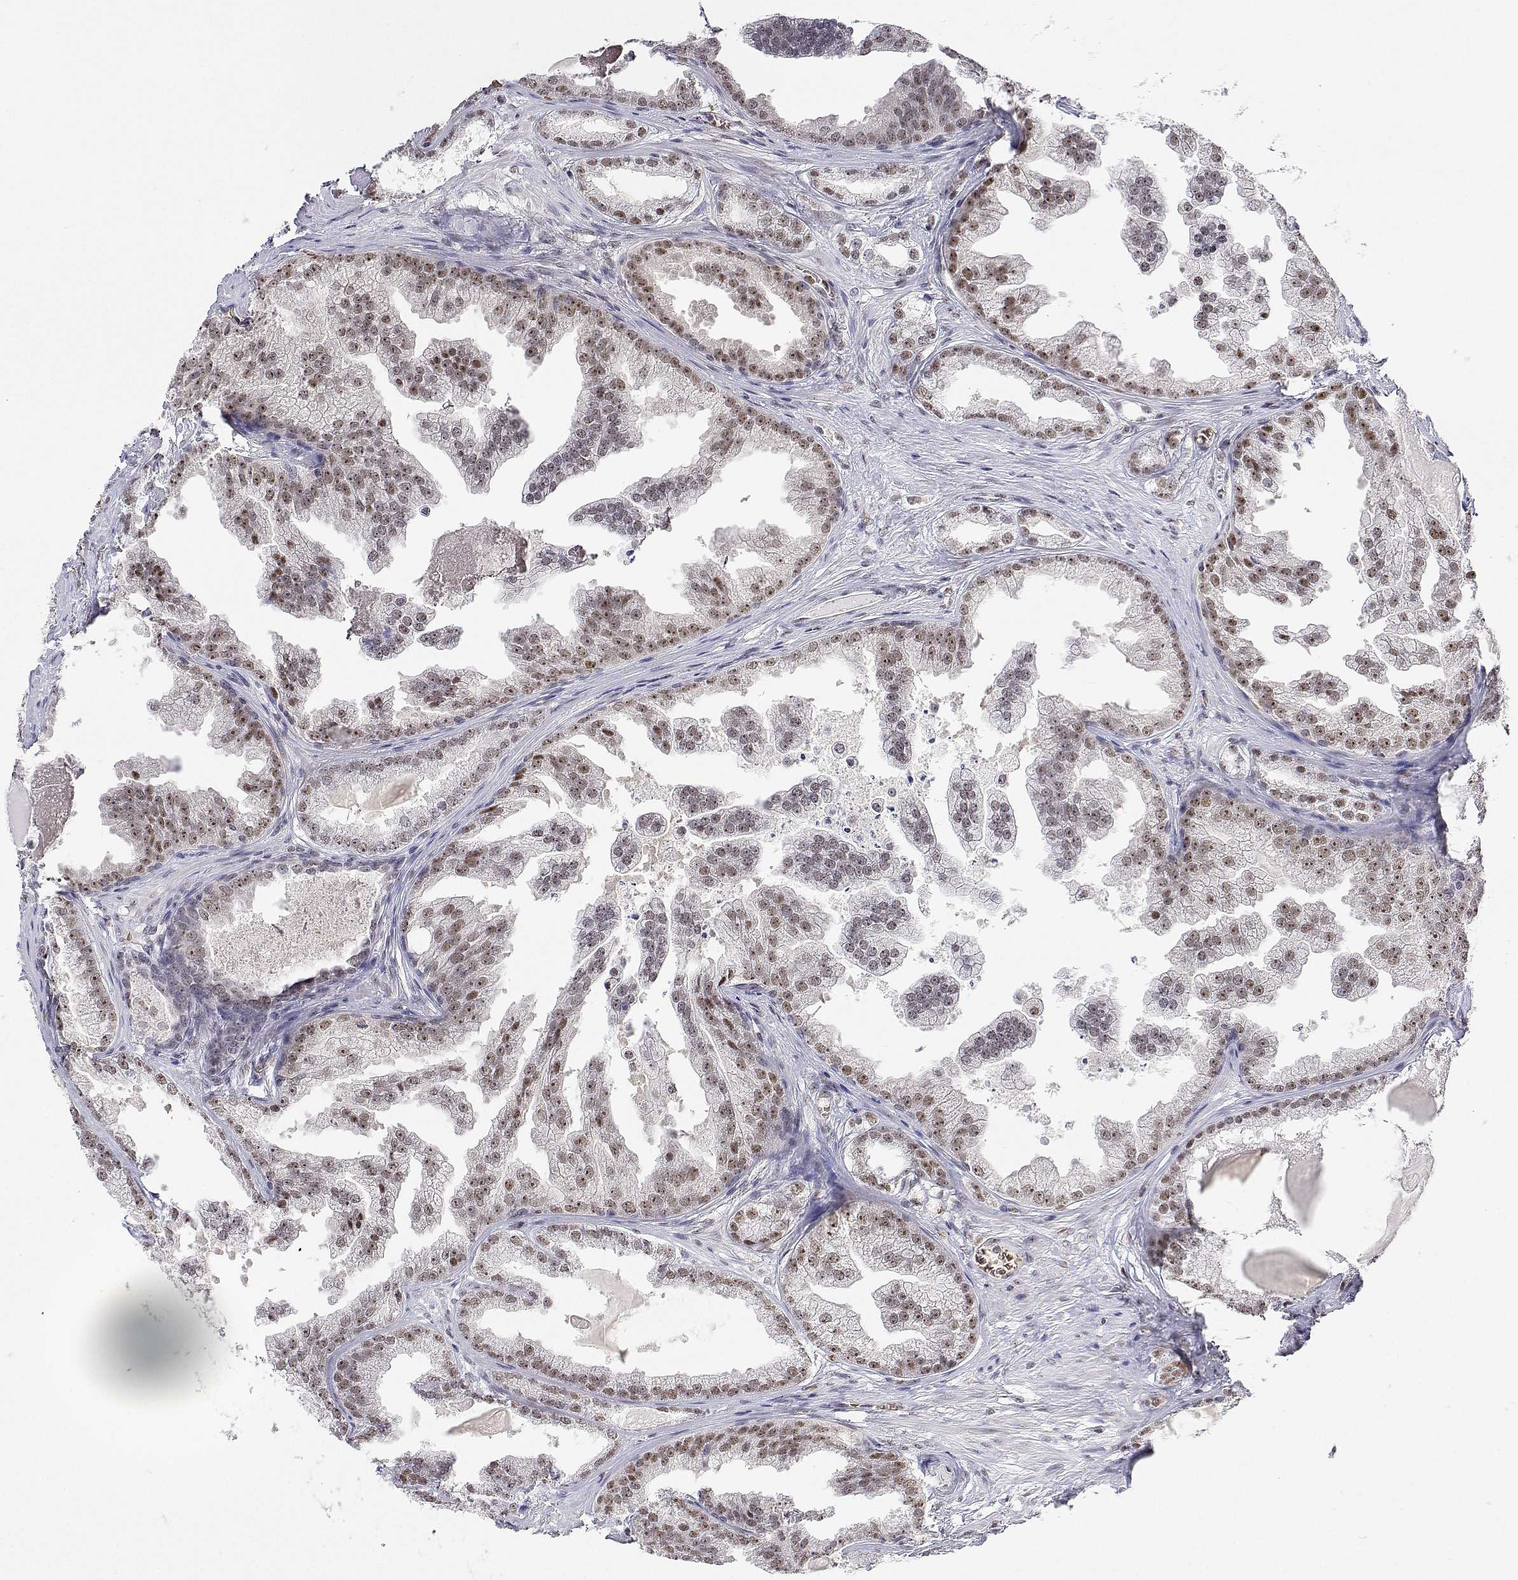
{"staining": {"intensity": "moderate", "quantity": ">75%", "location": "nuclear"}, "tissue": "prostate cancer", "cell_type": "Tumor cells", "image_type": "cancer", "snomed": [{"axis": "morphology", "description": "Adenocarcinoma, Low grade"}, {"axis": "topography", "description": "Prostate"}], "caption": "Immunohistochemical staining of human prostate cancer reveals medium levels of moderate nuclear protein expression in about >75% of tumor cells.", "gene": "ADAR", "patient": {"sex": "male", "age": 65}}